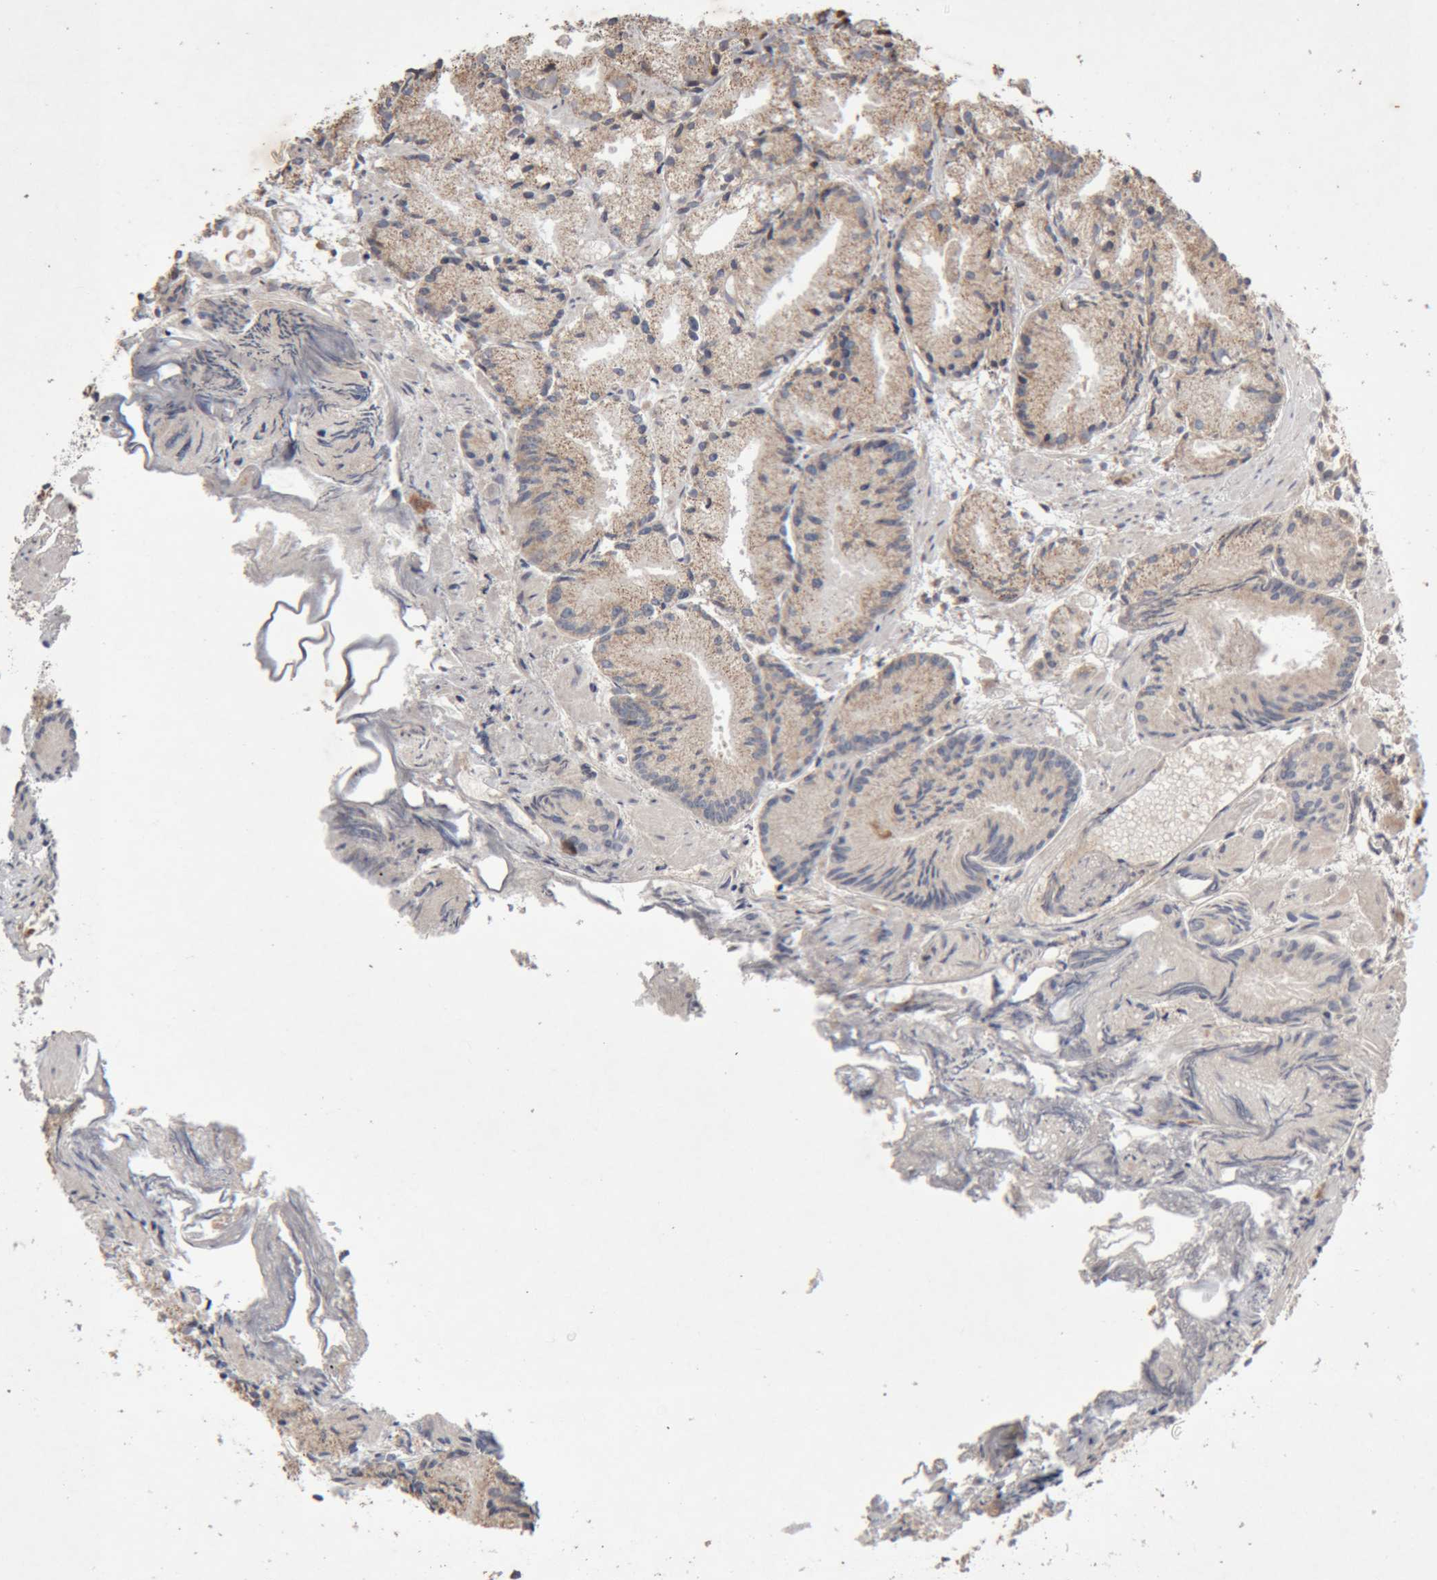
{"staining": {"intensity": "moderate", "quantity": ">75%", "location": "cytoplasmic/membranous"}, "tissue": "prostate cancer", "cell_type": "Tumor cells", "image_type": "cancer", "snomed": [{"axis": "morphology", "description": "Adenocarcinoma, Low grade"}, {"axis": "topography", "description": "Prostate"}], "caption": "Approximately >75% of tumor cells in human prostate cancer (adenocarcinoma (low-grade)) show moderate cytoplasmic/membranous protein staining as visualized by brown immunohistochemical staining.", "gene": "KIF21B", "patient": {"sex": "male", "age": 88}}